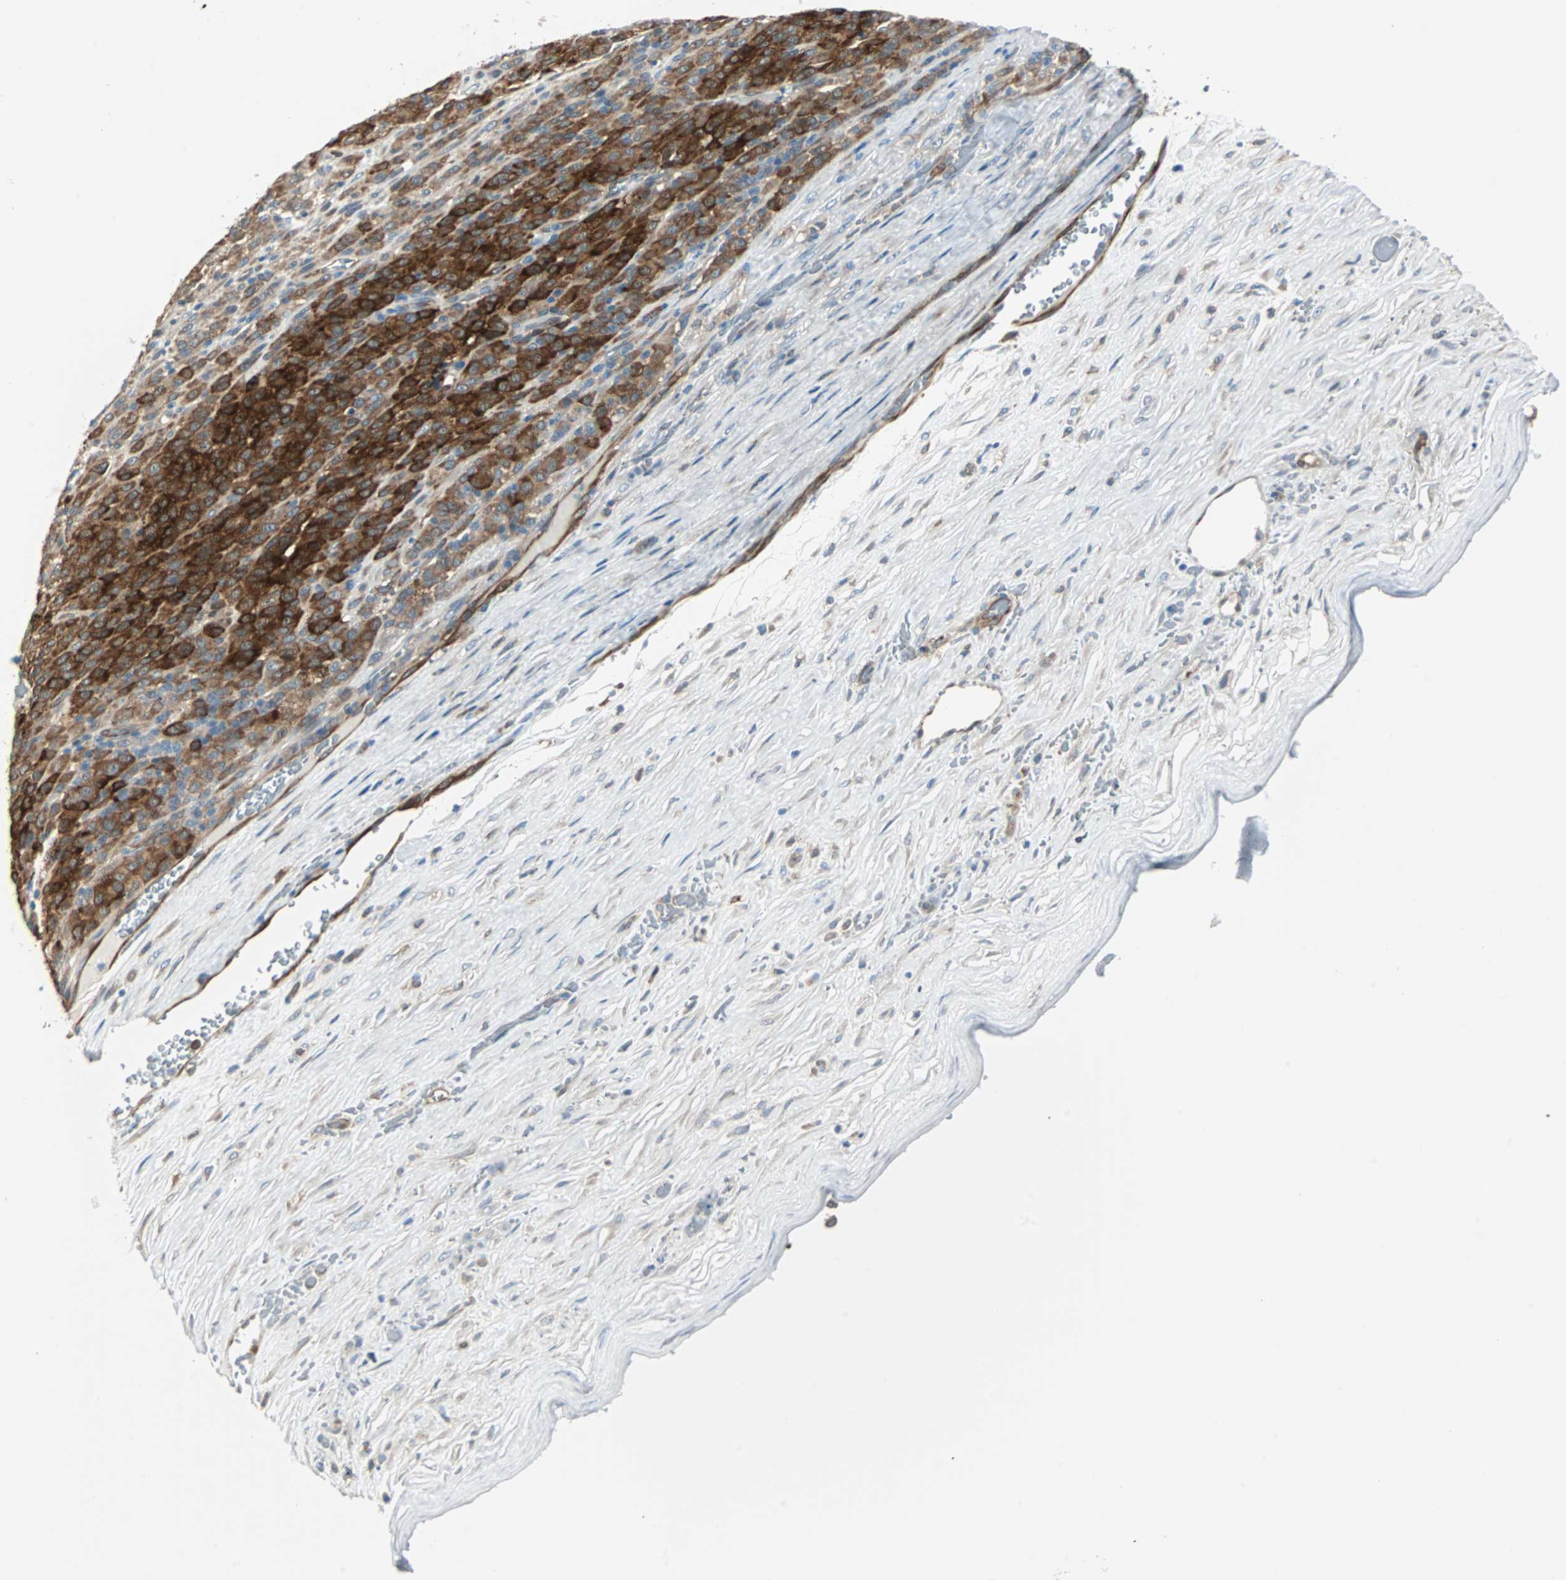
{"staining": {"intensity": "strong", "quantity": ">75%", "location": "cytoplasmic/membranous"}, "tissue": "melanoma", "cell_type": "Tumor cells", "image_type": "cancer", "snomed": [{"axis": "morphology", "description": "Malignant melanoma, Metastatic site"}, {"axis": "topography", "description": "Pancreas"}], "caption": "Melanoma stained for a protein (brown) demonstrates strong cytoplasmic/membranous positive staining in about >75% of tumor cells.", "gene": "SWAP70", "patient": {"sex": "female", "age": 30}}